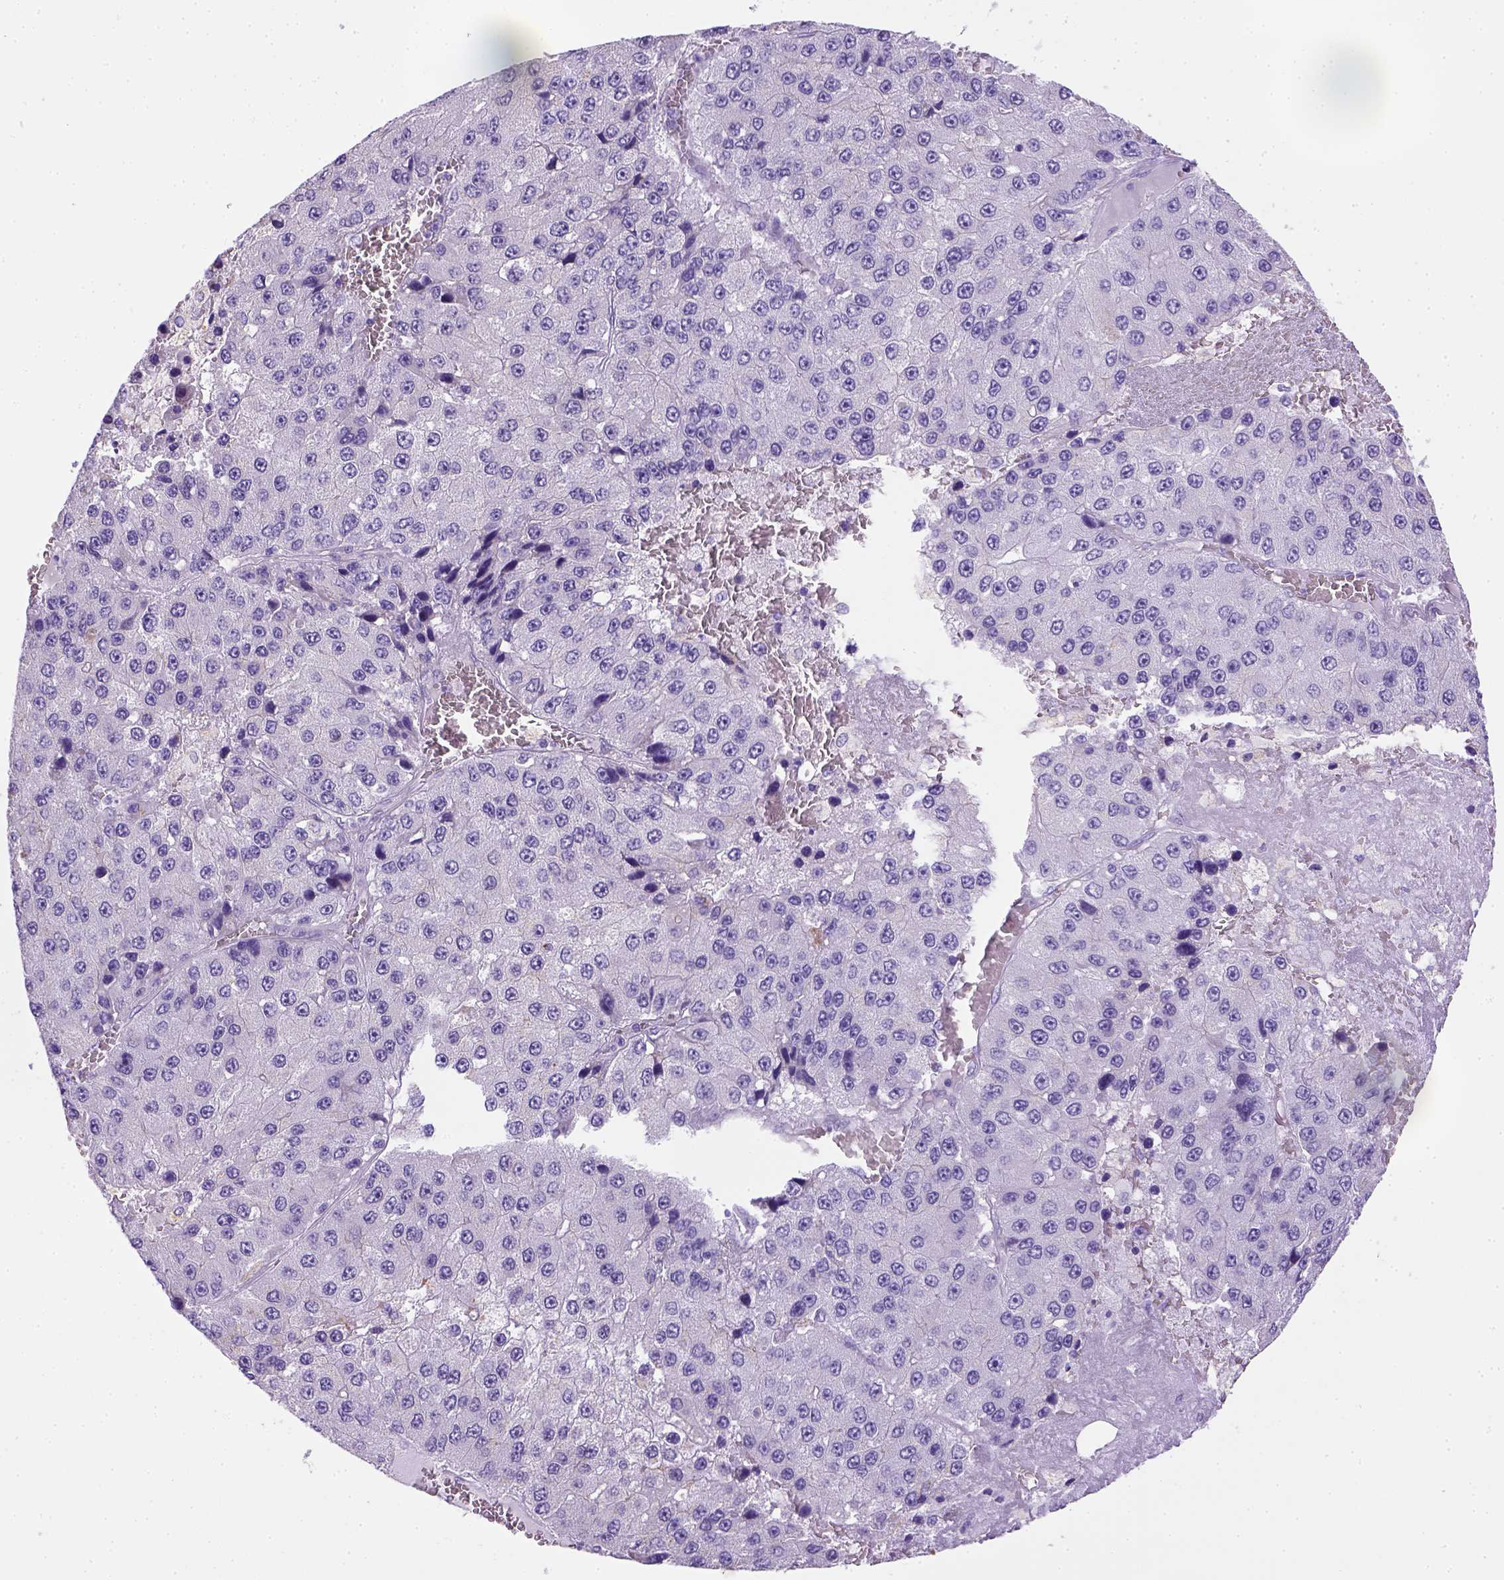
{"staining": {"intensity": "negative", "quantity": "none", "location": "none"}, "tissue": "liver cancer", "cell_type": "Tumor cells", "image_type": "cancer", "snomed": [{"axis": "morphology", "description": "Carcinoma, Hepatocellular, NOS"}, {"axis": "topography", "description": "Liver"}], "caption": "Immunohistochemical staining of human hepatocellular carcinoma (liver) demonstrates no significant expression in tumor cells.", "gene": "KRT71", "patient": {"sex": "female", "age": 73}}